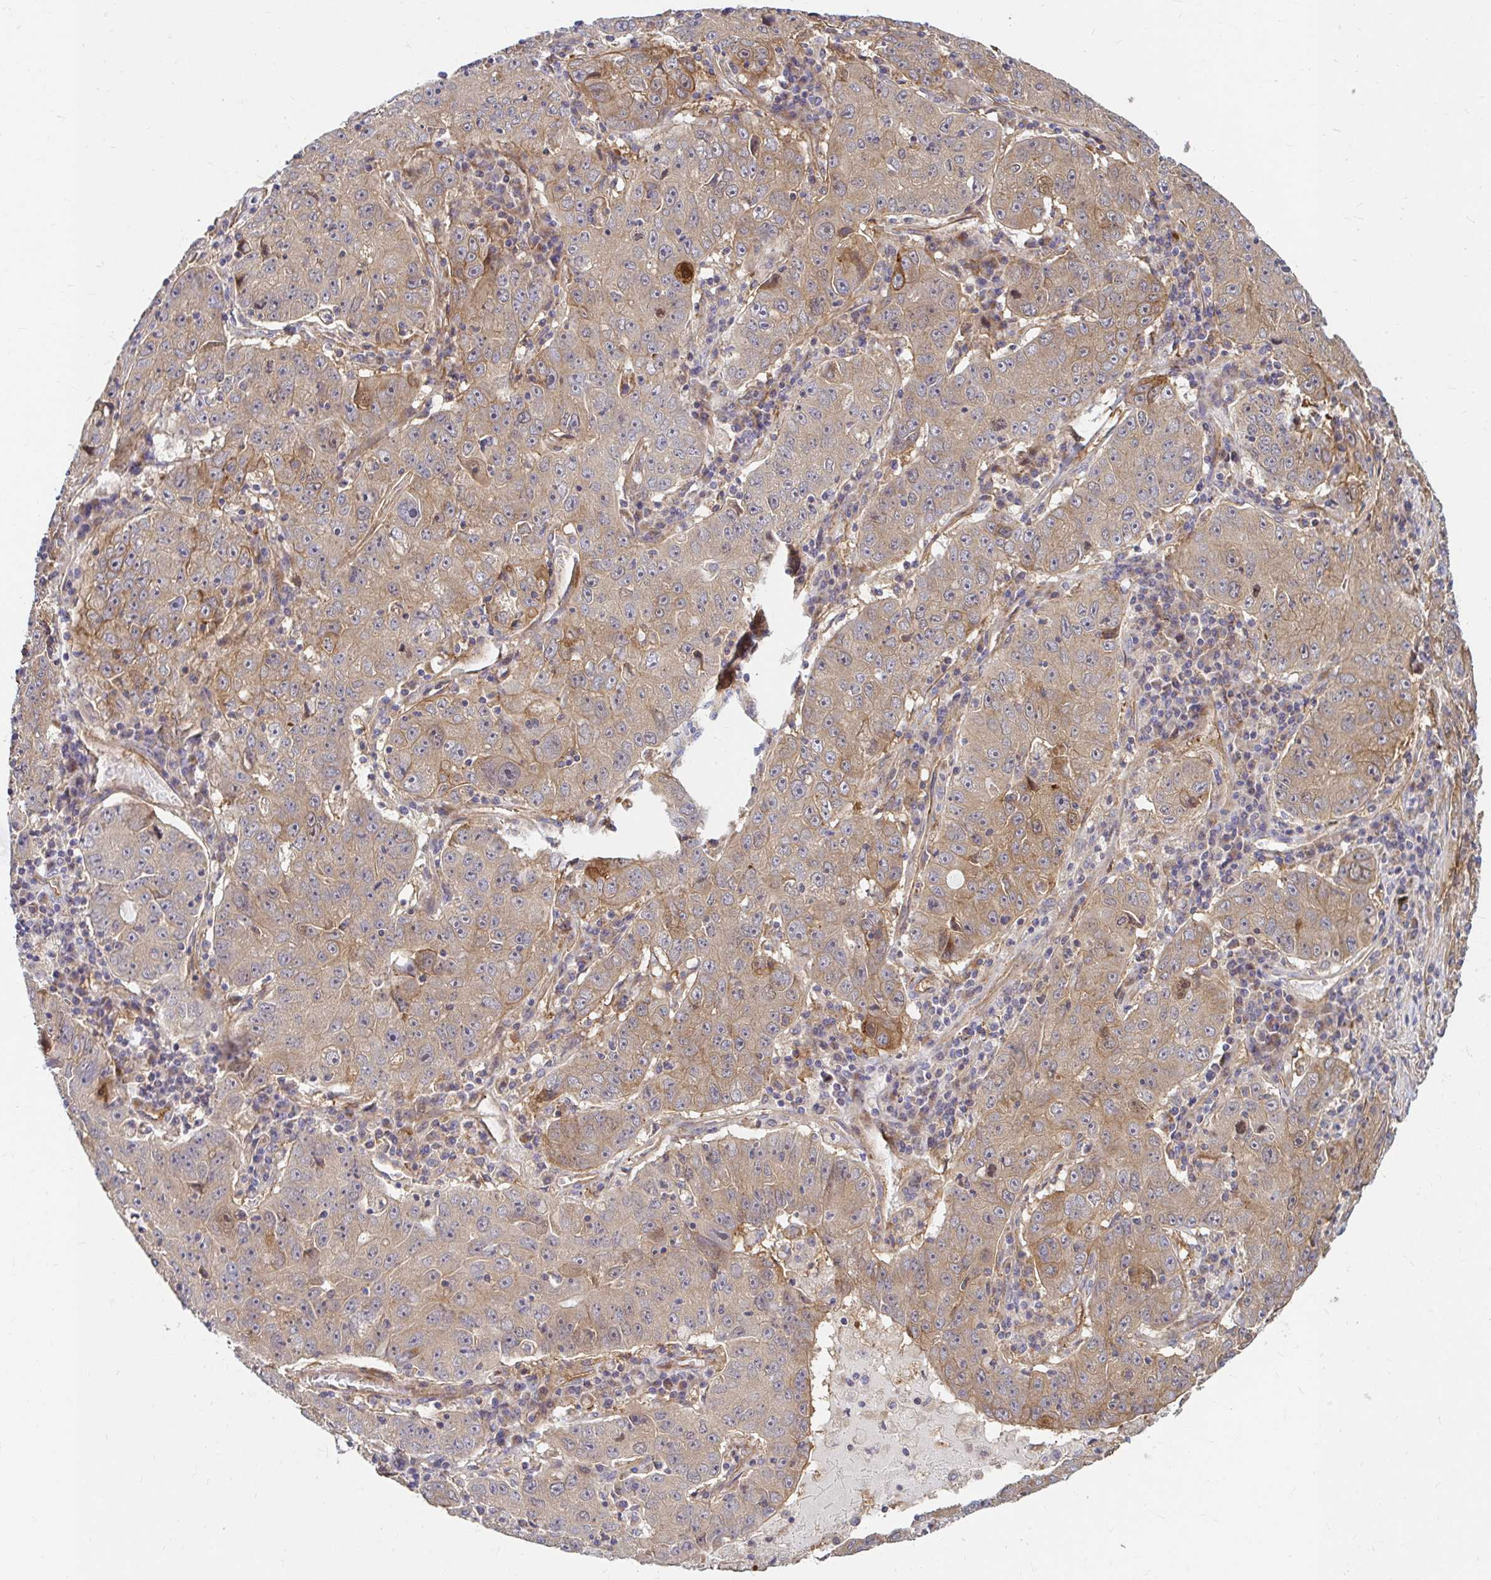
{"staining": {"intensity": "weak", "quantity": ">75%", "location": "cytoplasmic/membranous"}, "tissue": "lung cancer", "cell_type": "Tumor cells", "image_type": "cancer", "snomed": [{"axis": "morphology", "description": "Normal morphology"}, {"axis": "morphology", "description": "Adenocarcinoma, NOS"}, {"axis": "topography", "description": "Lymph node"}, {"axis": "topography", "description": "Lung"}], "caption": "A brown stain shows weak cytoplasmic/membranous positivity of a protein in lung cancer (adenocarcinoma) tumor cells. (DAB = brown stain, brightfield microscopy at high magnification).", "gene": "ITGA2", "patient": {"sex": "female", "age": 57}}